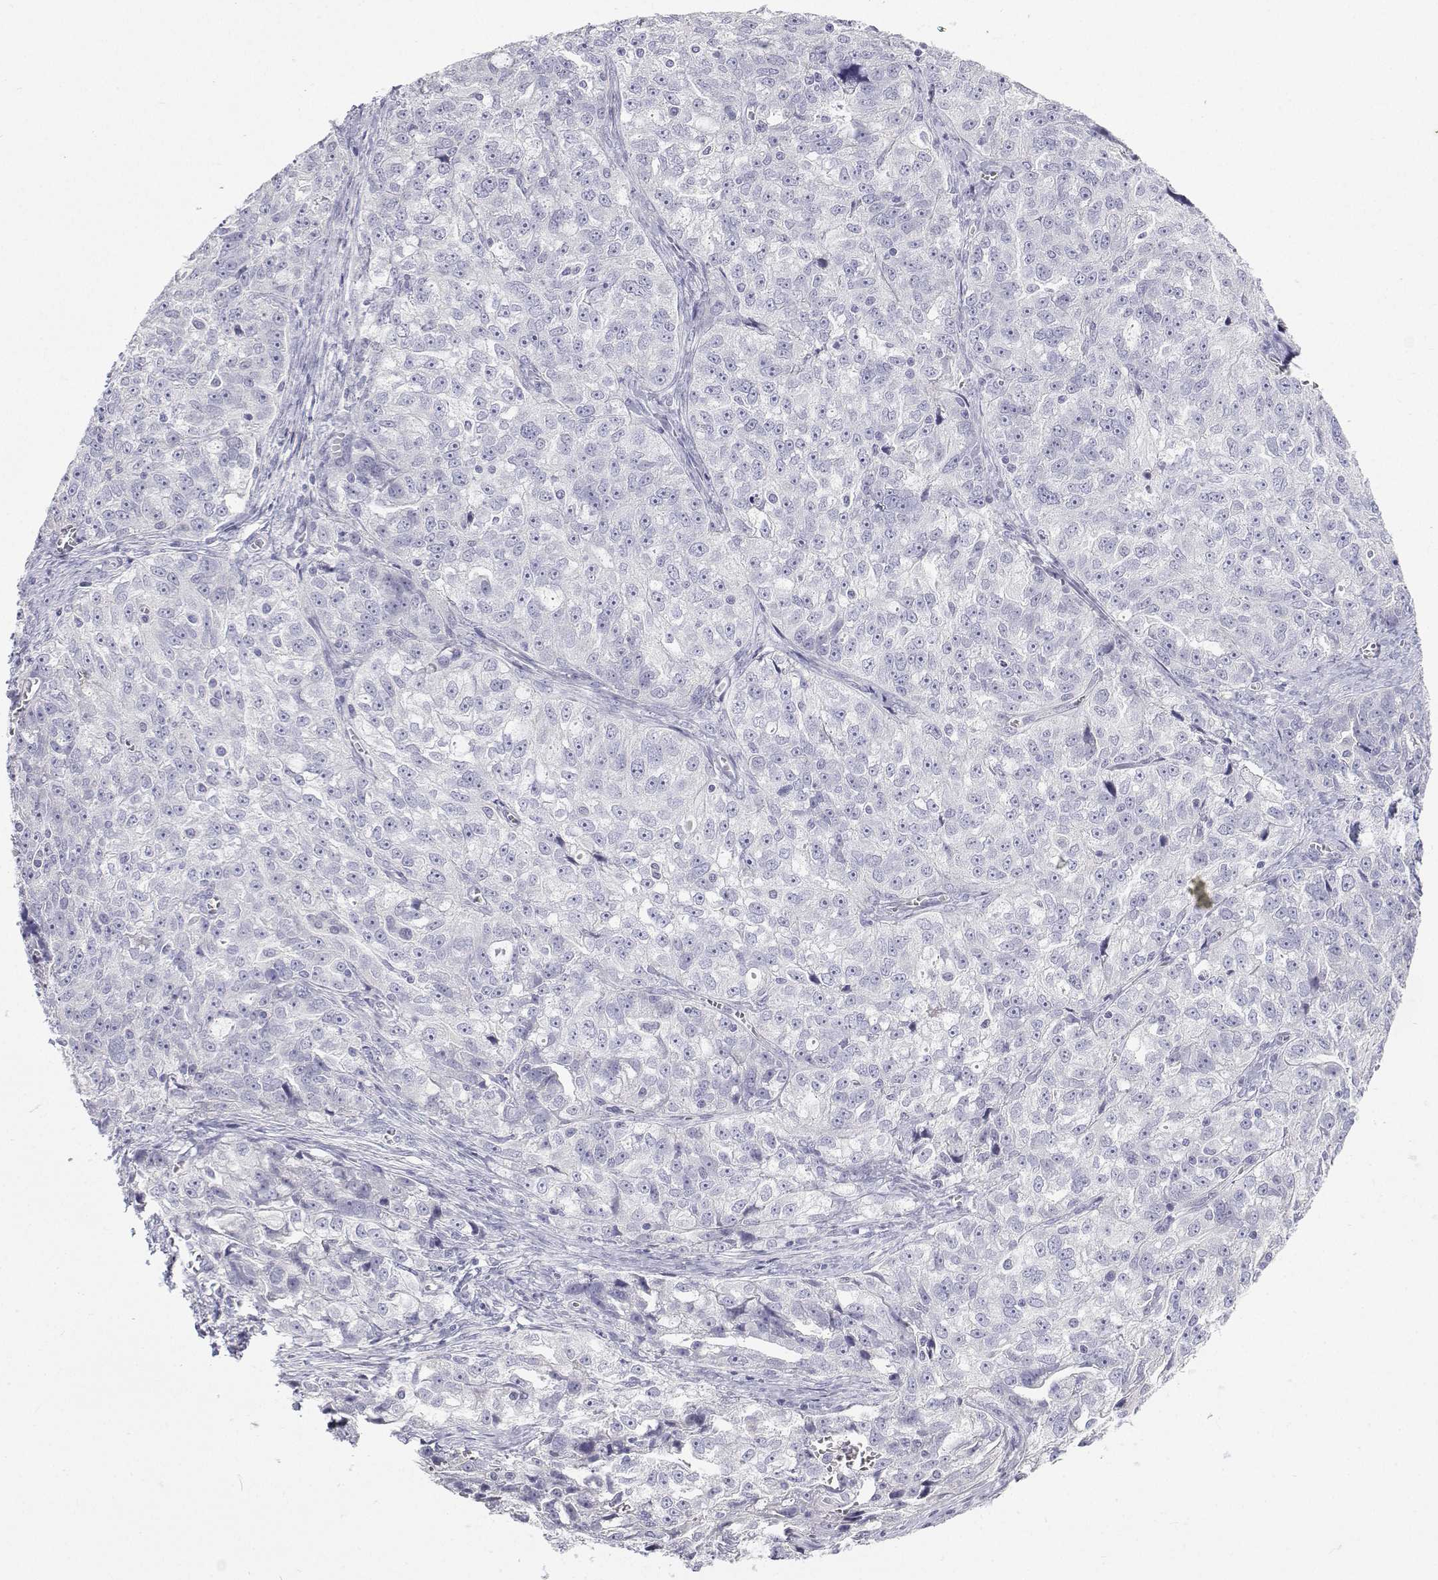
{"staining": {"intensity": "negative", "quantity": "none", "location": "none"}, "tissue": "ovarian cancer", "cell_type": "Tumor cells", "image_type": "cancer", "snomed": [{"axis": "morphology", "description": "Cystadenocarcinoma, serous, NOS"}, {"axis": "topography", "description": "Ovary"}], "caption": "The photomicrograph demonstrates no significant staining in tumor cells of ovarian cancer.", "gene": "TTN", "patient": {"sex": "female", "age": 51}}